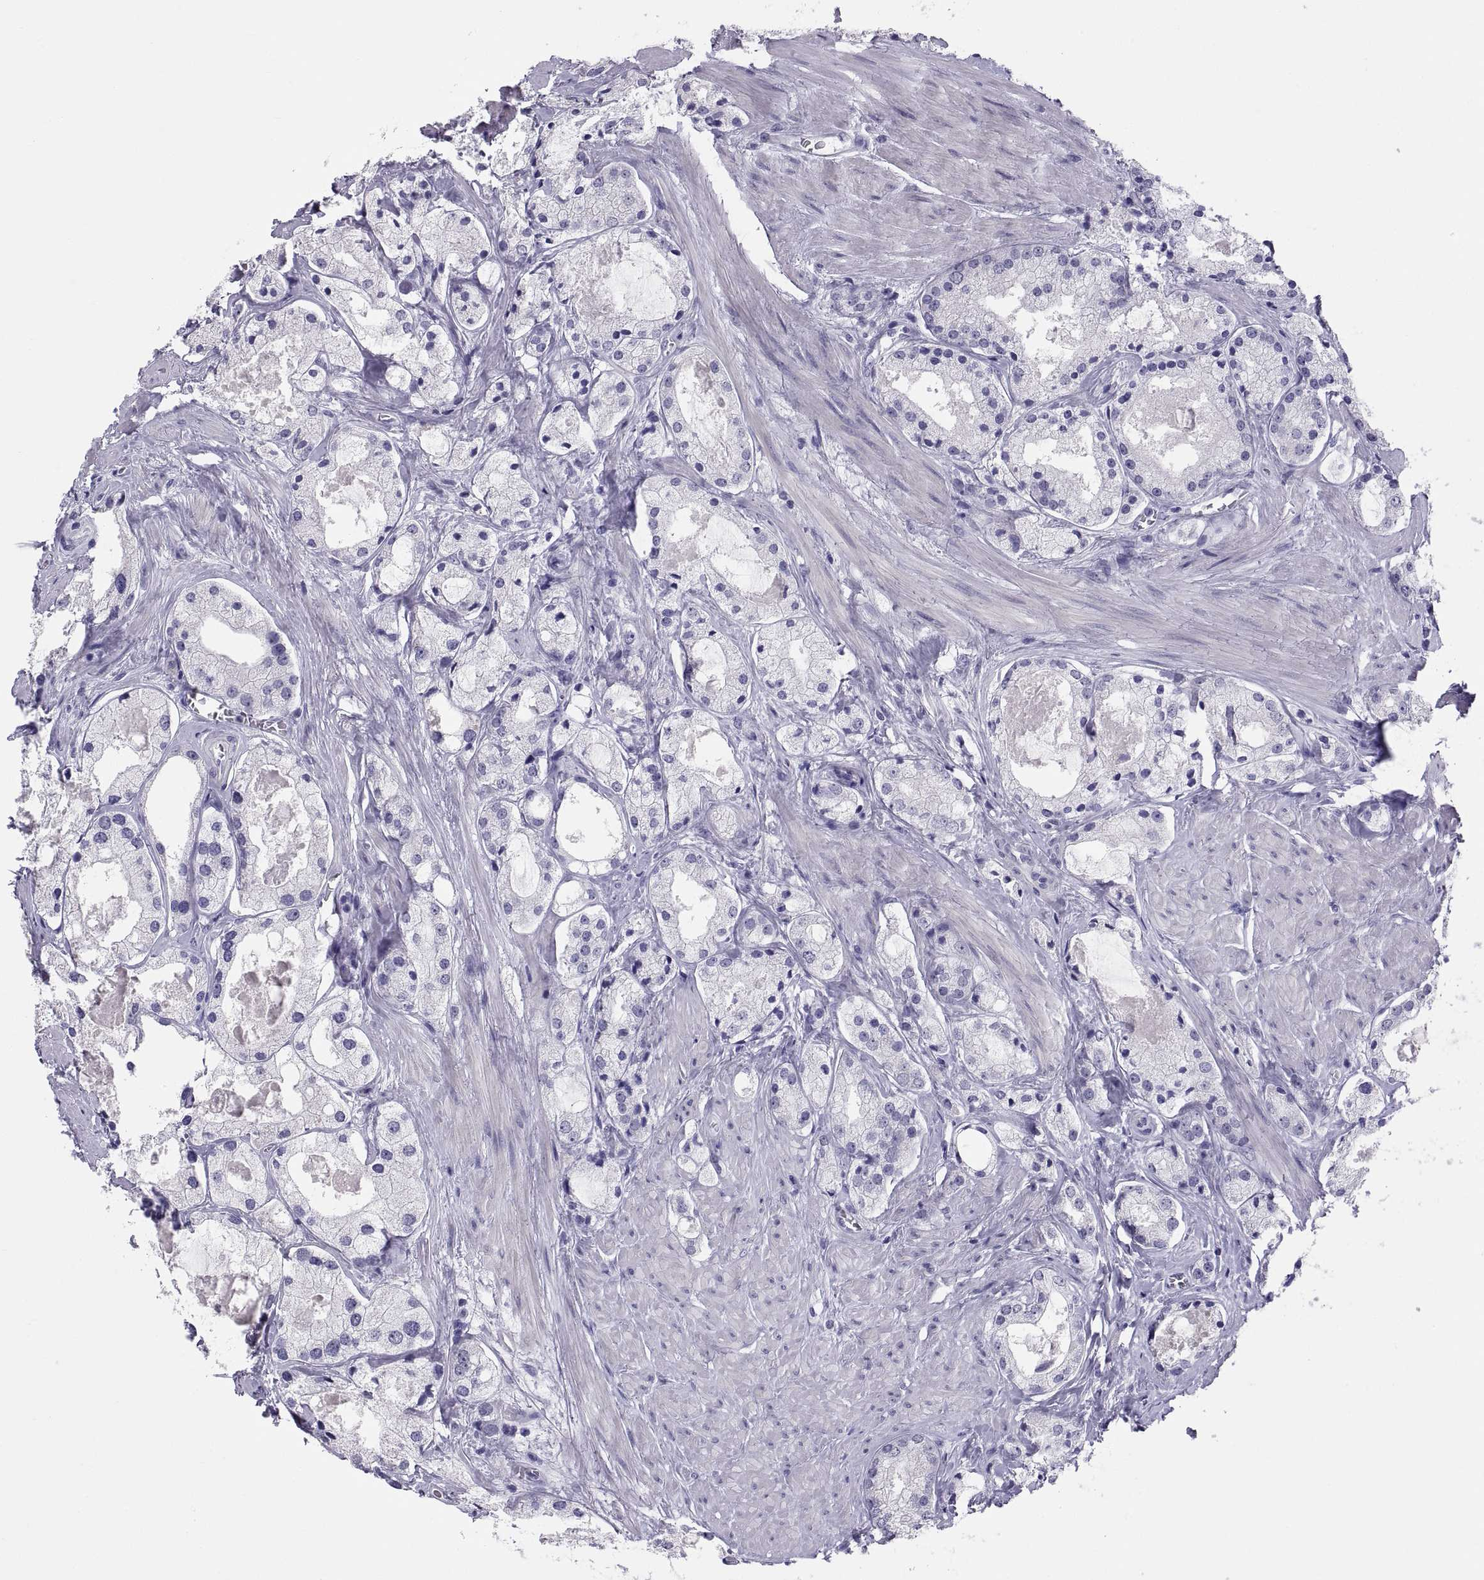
{"staining": {"intensity": "negative", "quantity": "none", "location": "none"}, "tissue": "prostate cancer", "cell_type": "Tumor cells", "image_type": "cancer", "snomed": [{"axis": "morphology", "description": "Adenocarcinoma, NOS"}, {"axis": "morphology", "description": "Adenocarcinoma, High grade"}, {"axis": "topography", "description": "Prostate"}], "caption": "Immunohistochemistry image of neoplastic tissue: human prostate cancer (high-grade adenocarcinoma) stained with DAB reveals no significant protein expression in tumor cells.", "gene": "RNASE12", "patient": {"sex": "male", "age": 64}}